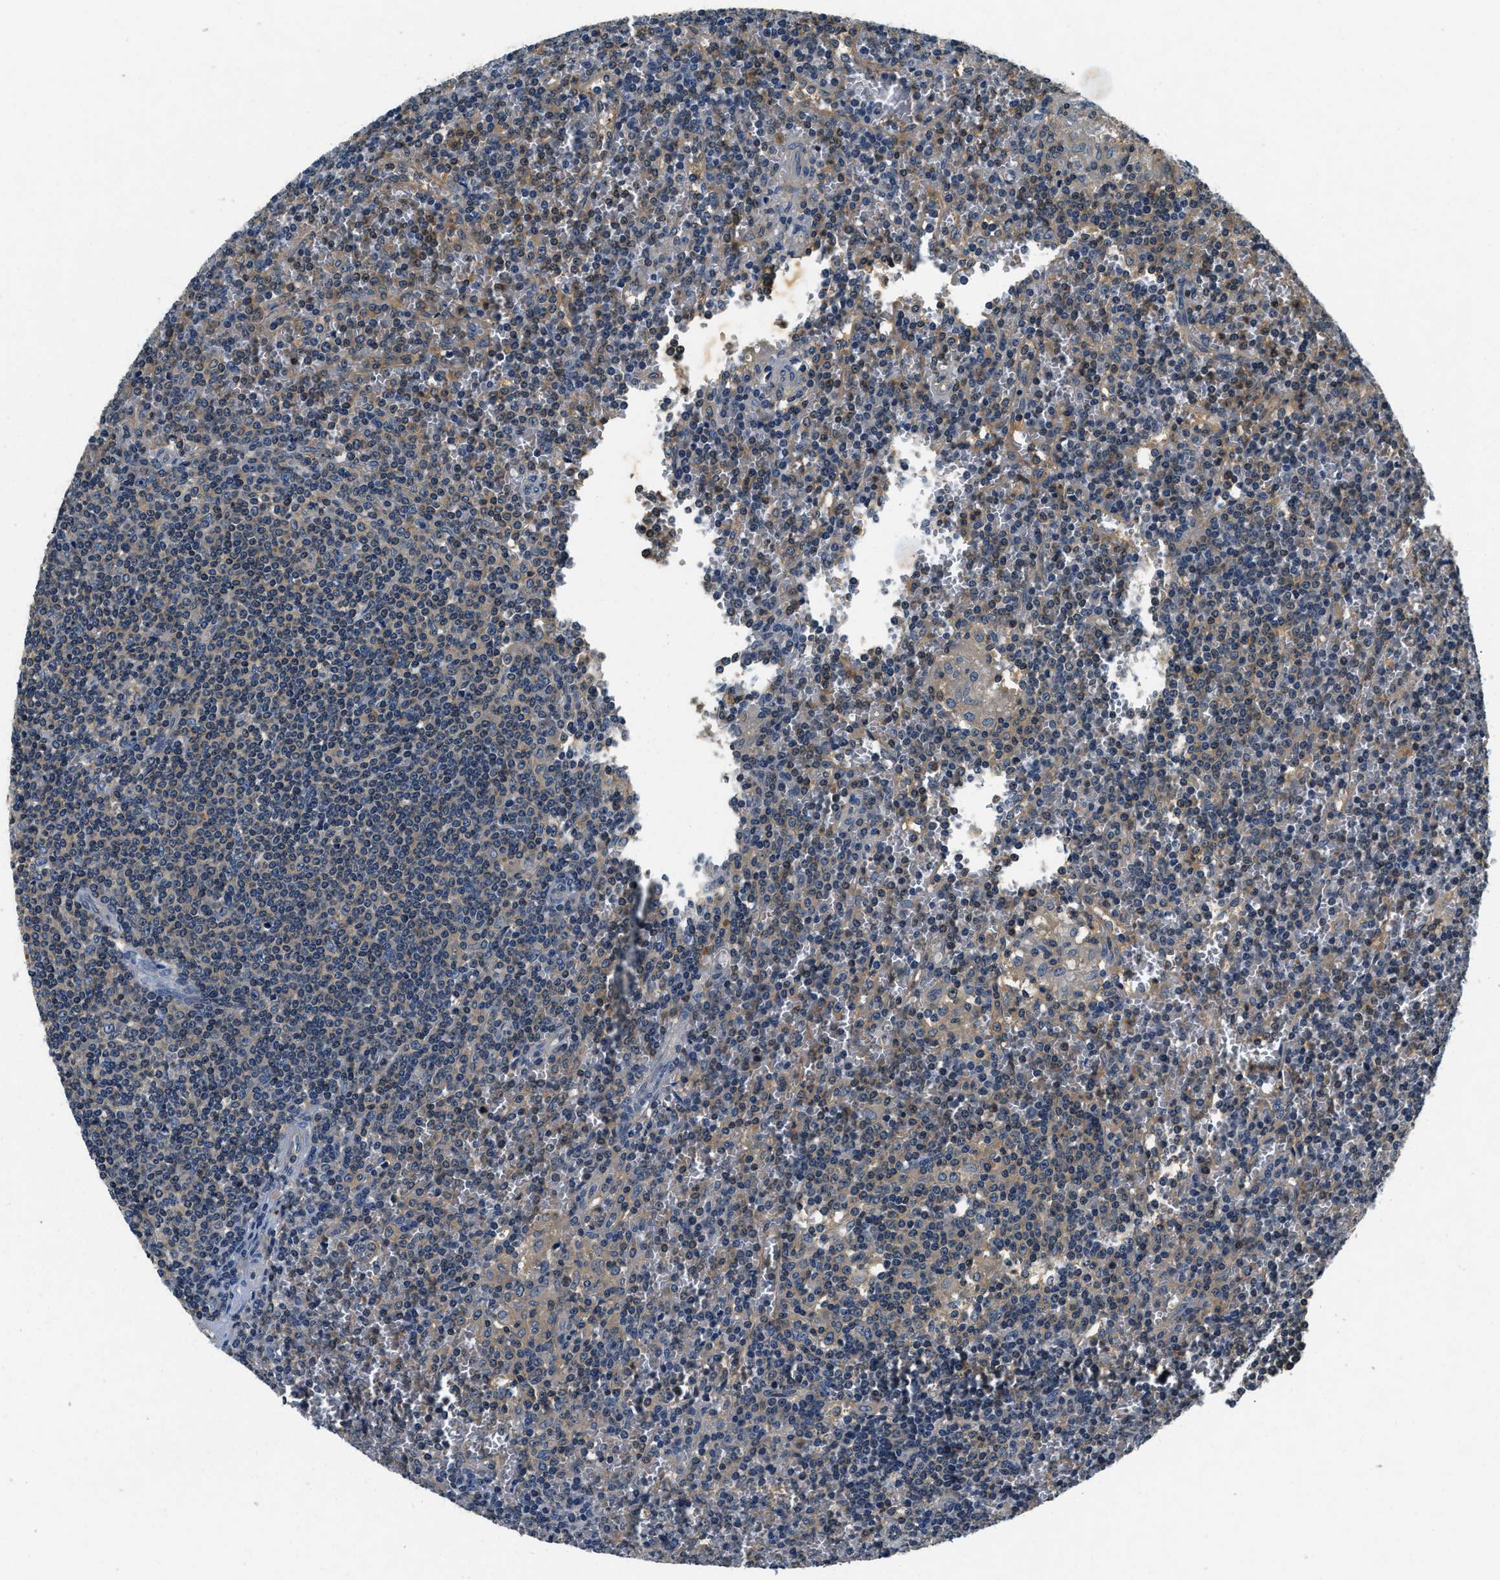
{"staining": {"intensity": "weak", "quantity": "25%-75%", "location": "cytoplasmic/membranous"}, "tissue": "lymphoma", "cell_type": "Tumor cells", "image_type": "cancer", "snomed": [{"axis": "morphology", "description": "Malignant lymphoma, non-Hodgkin's type, Low grade"}, {"axis": "topography", "description": "Spleen"}], "caption": "The micrograph displays immunohistochemical staining of low-grade malignant lymphoma, non-Hodgkin's type. There is weak cytoplasmic/membranous staining is present in about 25%-75% of tumor cells.", "gene": "RESF1", "patient": {"sex": "female", "age": 19}}